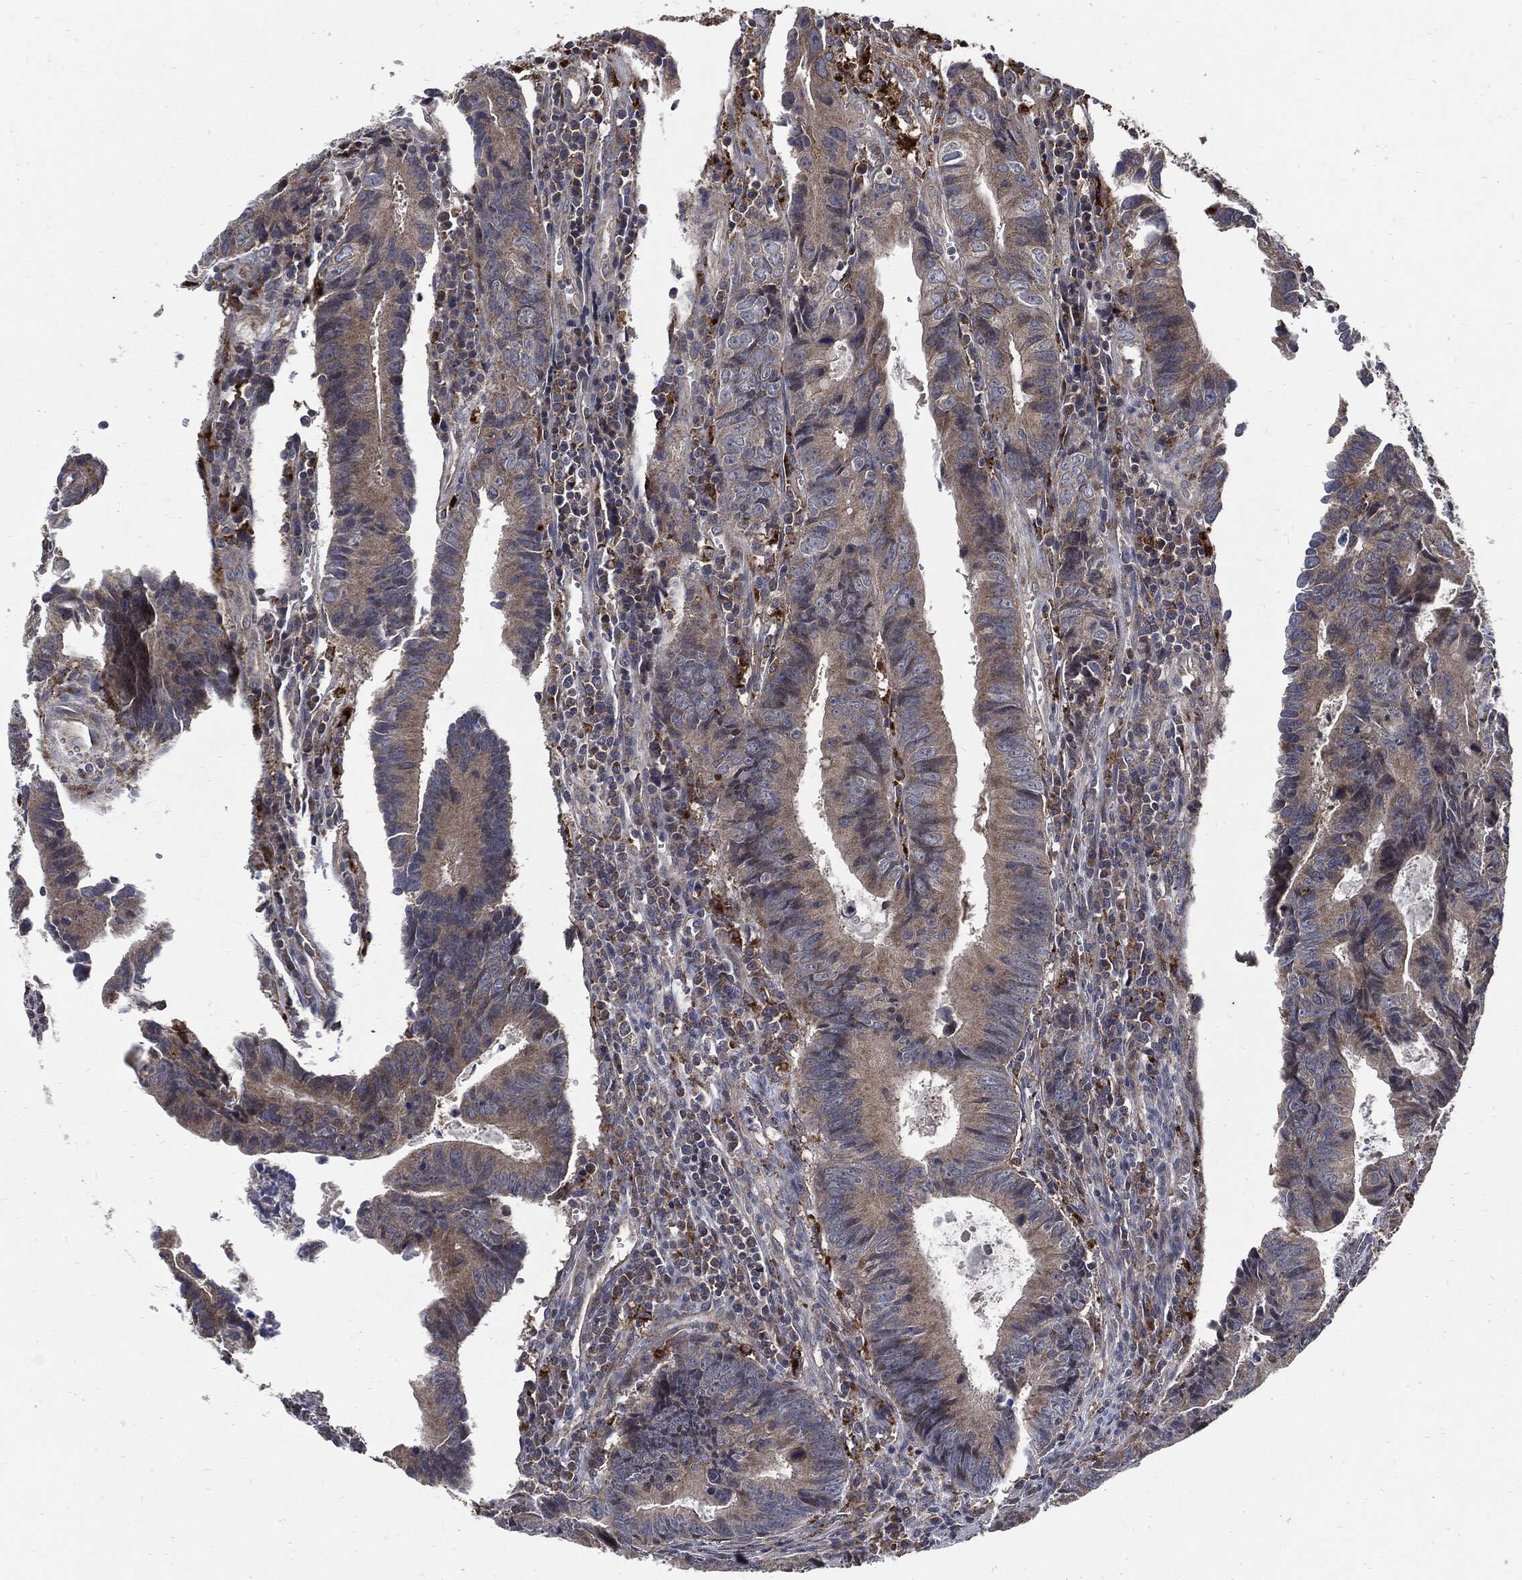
{"staining": {"intensity": "negative", "quantity": "none", "location": "none"}, "tissue": "colorectal cancer", "cell_type": "Tumor cells", "image_type": "cancer", "snomed": [{"axis": "morphology", "description": "Adenocarcinoma, NOS"}, {"axis": "topography", "description": "Colon"}], "caption": "DAB (3,3'-diaminobenzidine) immunohistochemical staining of human colorectal cancer shows no significant staining in tumor cells. Brightfield microscopy of immunohistochemistry stained with DAB (3,3'-diaminobenzidine) (brown) and hematoxylin (blue), captured at high magnification.", "gene": "SLC31A2", "patient": {"sex": "female", "age": 87}}